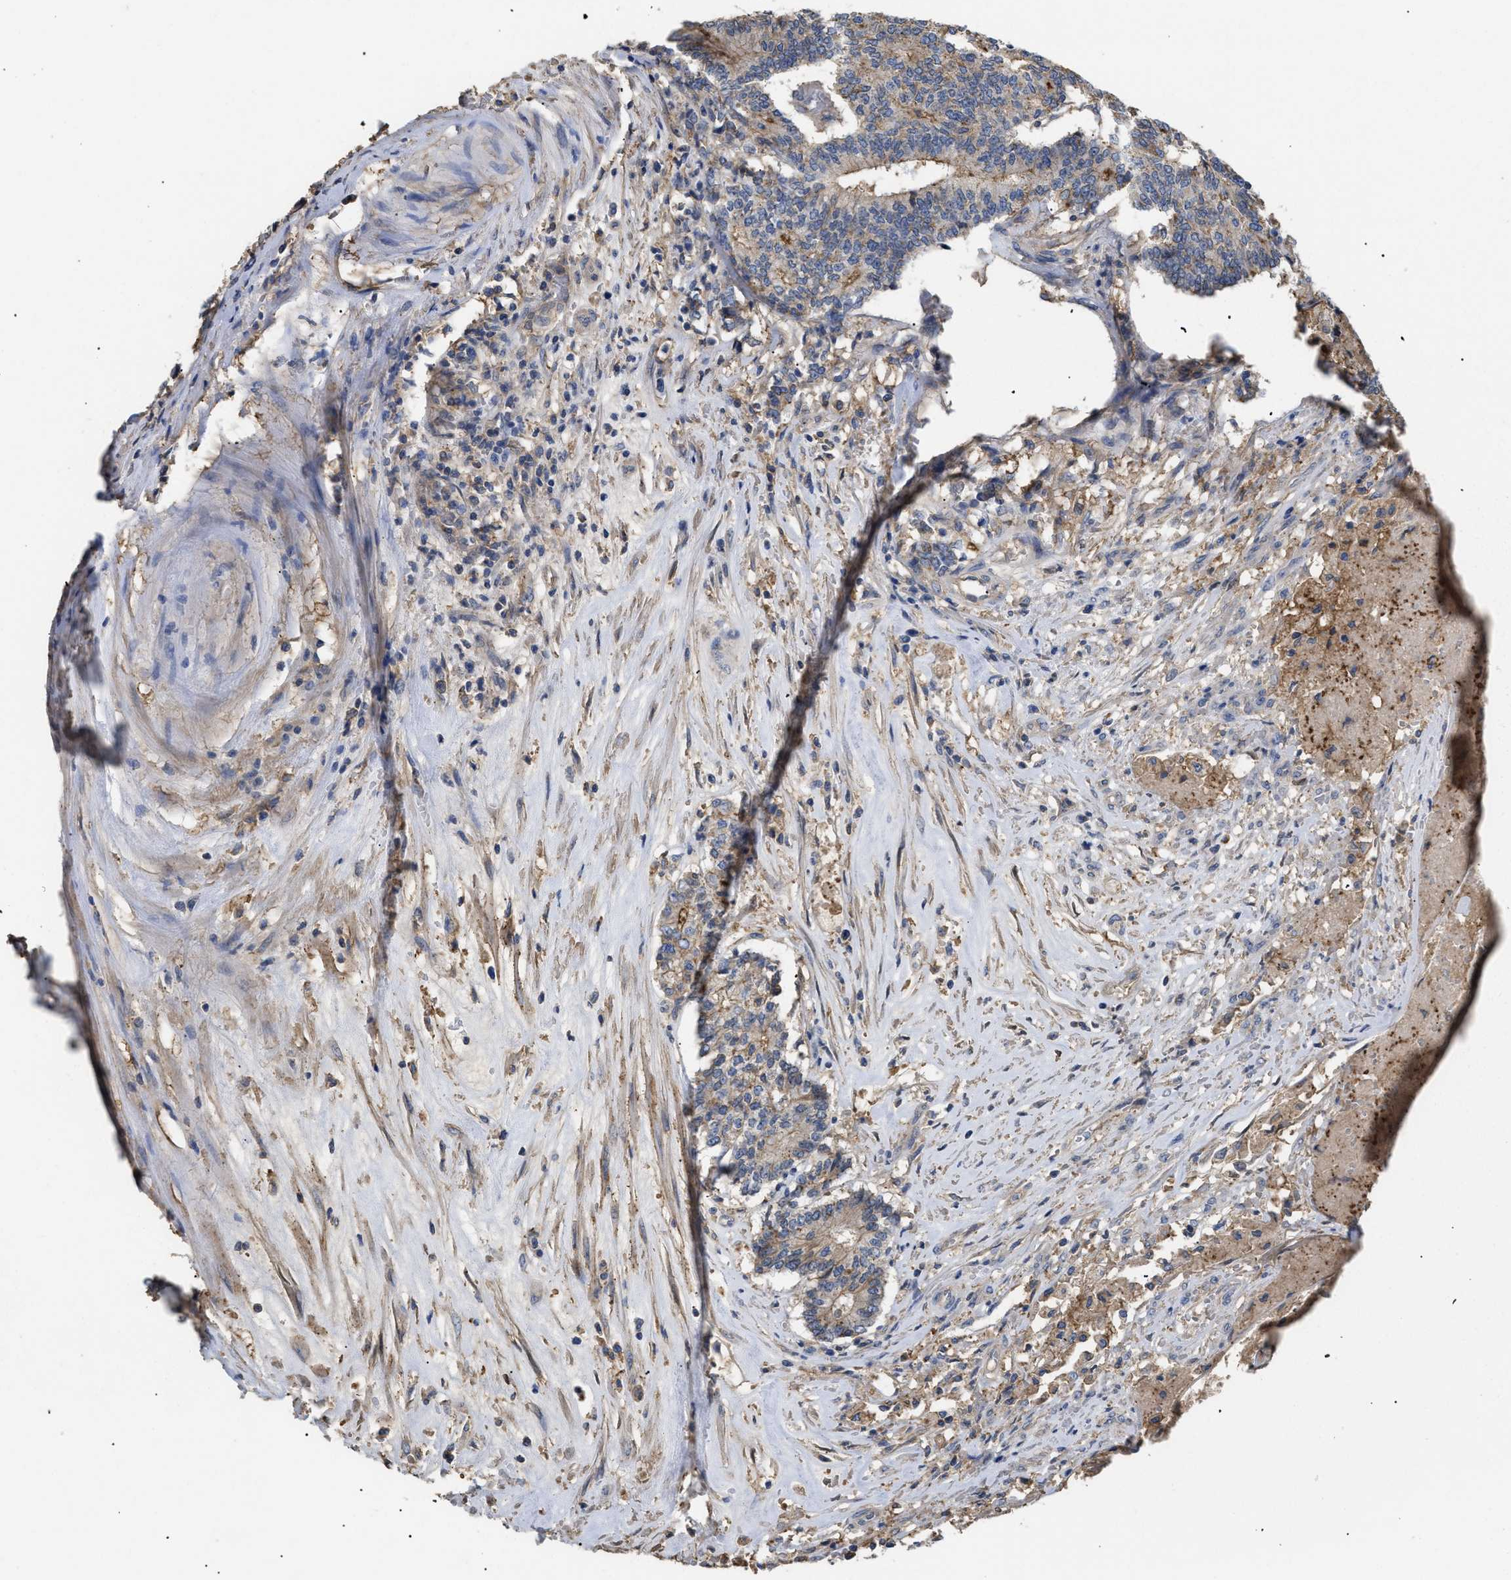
{"staining": {"intensity": "weak", "quantity": "<25%", "location": "cytoplasmic/membranous"}, "tissue": "prostate cancer", "cell_type": "Tumor cells", "image_type": "cancer", "snomed": [{"axis": "morphology", "description": "Normal tissue, NOS"}, {"axis": "morphology", "description": "Adenocarcinoma, High grade"}, {"axis": "topography", "description": "Prostate"}, {"axis": "topography", "description": "Seminal veicle"}], "caption": "Adenocarcinoma (high-grade) (prostate) was stained to show a protein in brown. There is no significant positivity in tumor cells.", "gene": "ANXA4", "patient": {"sex": "male", "age": 55}}